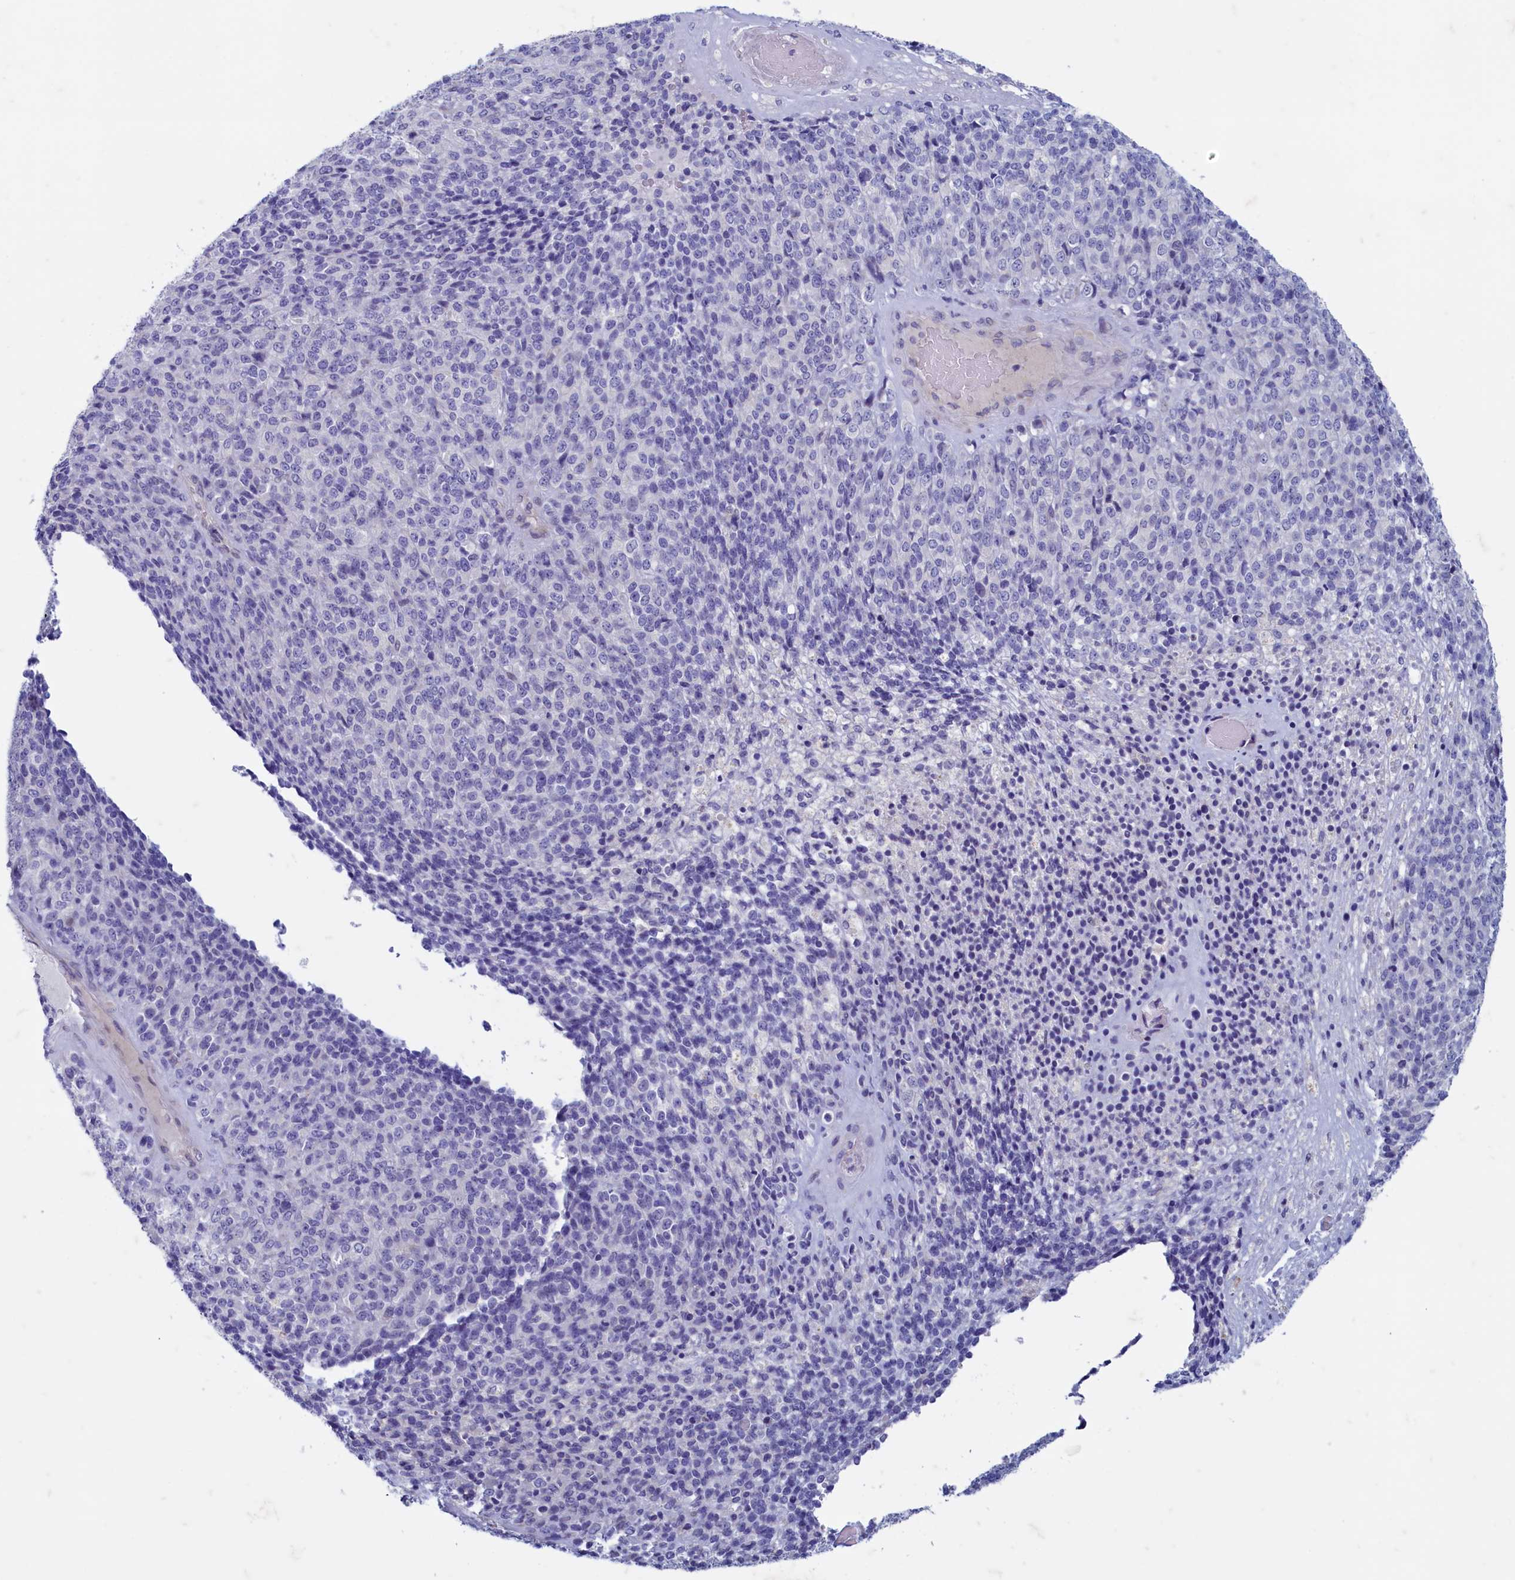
{"staining": {"intensity": "negative", "quantity": "none", "location": "none"}, "tissue": "melanoma", "cell_type": "Tumor cells", "image_type": "cancer", "snomed": [{"axis": "morphology", "description": "Malignant melanoma, Metastatic site"}, {"axis": "topography", "description": "Brain"}], "caption": "This micrograph is of melanoma stained with immunohistochemistry (IHC) to label a protein in brown with the nuclei are counter-stained blue. There is no staining in tumor cells.", "gene": "MAP1LC3A", "patient": {"sex": "female", "age": 56}}